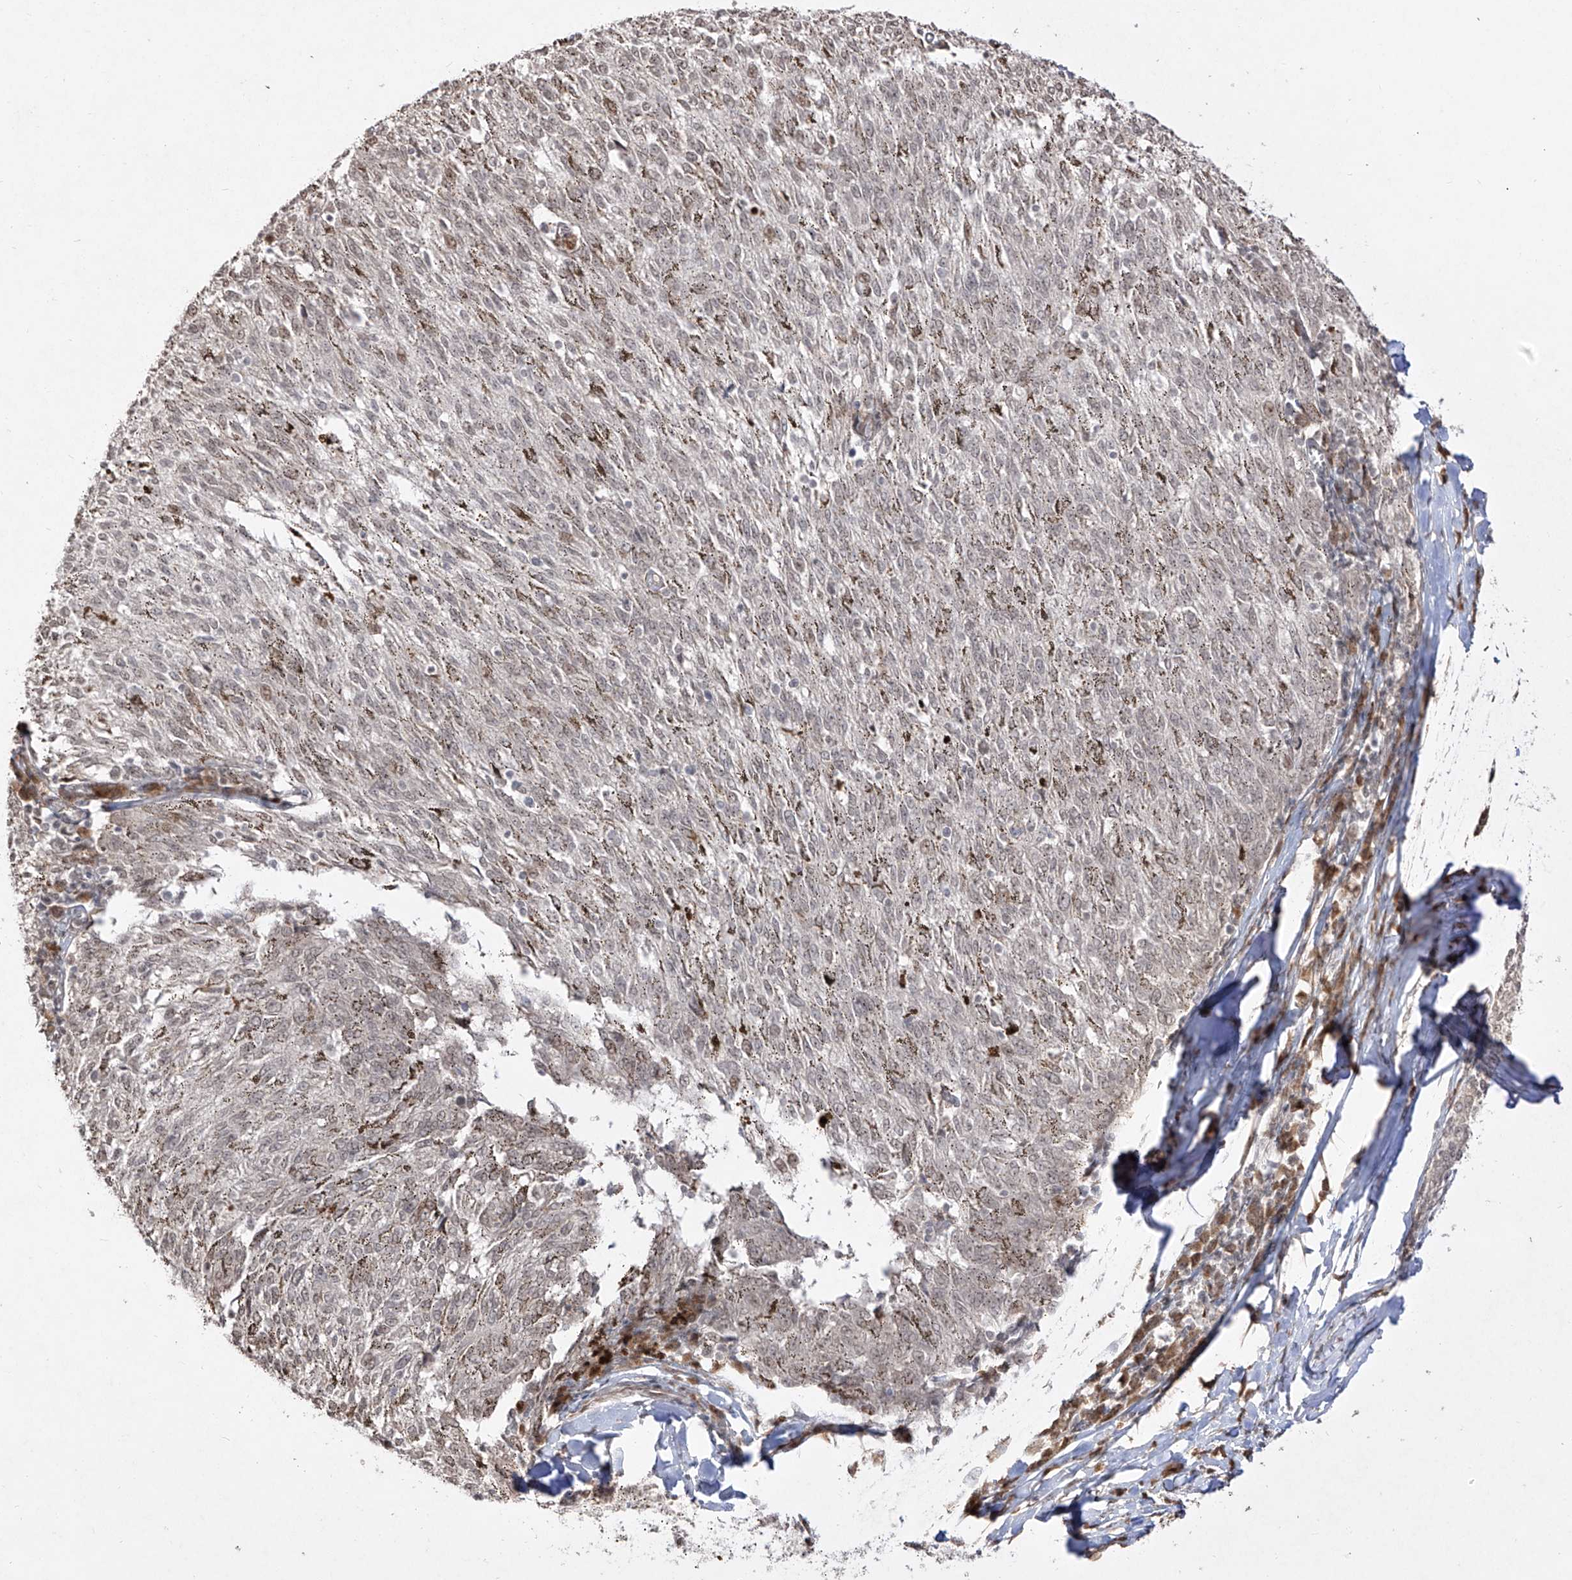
{"staining": {"intensity": "negative", "quantity": "none", "location": "none"}, "tissue": "melanoma", "cell_type": "Tumor cells", "image_type": "cancer", "snomed": [{"axis": "morphology", "description": "Malignant melanoma, NOS"}, {"axis": "topography", "description": "Skin"}], "caption": "Melanoma was stained to show a protein in brown. There is no significant positivity in tumor cells.", "gene": "SNRNP27", "patient": {"sex": "female", "age": 72}}